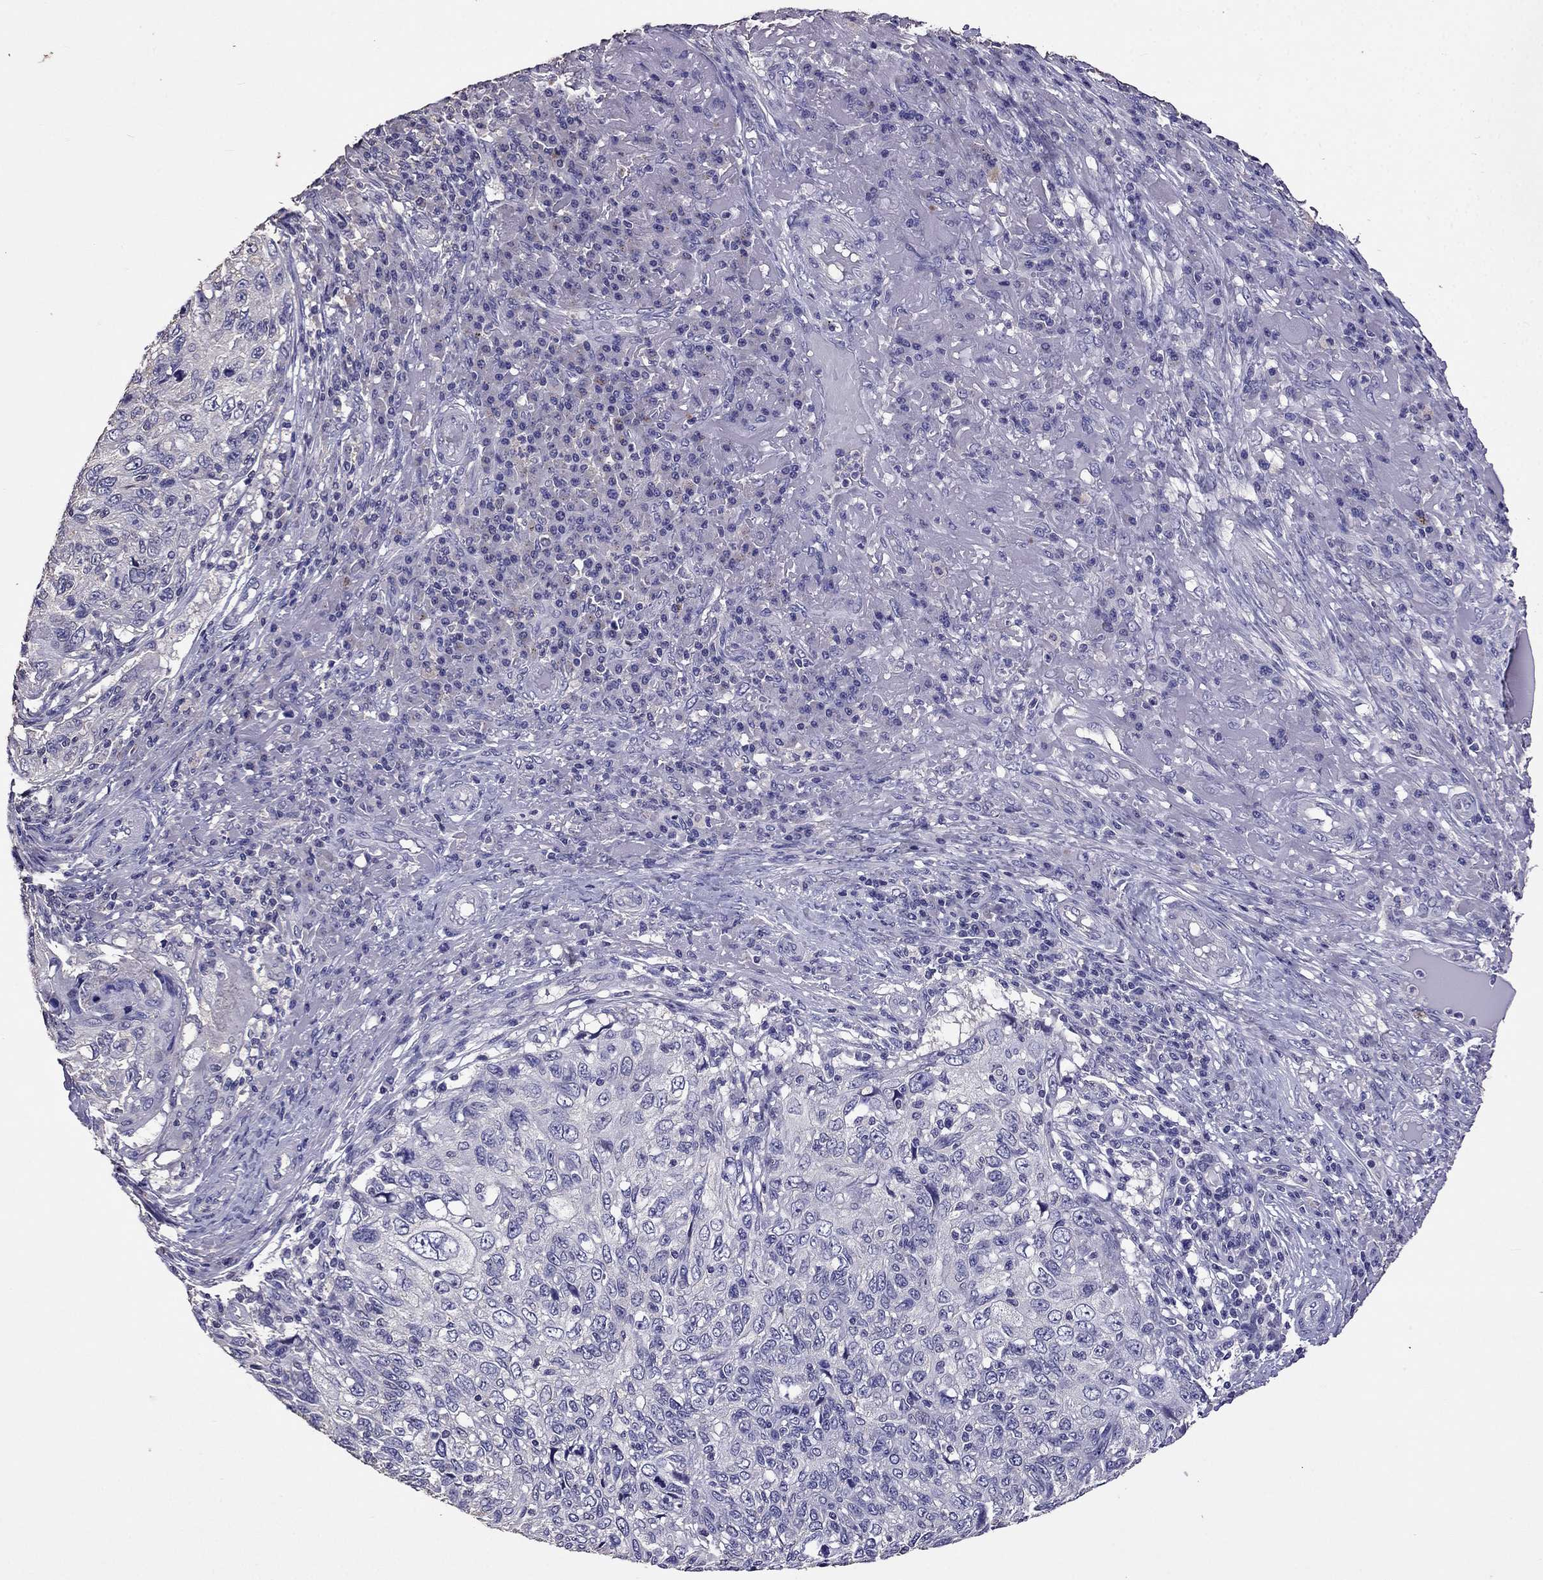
{"staining": {"intensity": "negative", "quantity": "none", "location": "none"}, "tissue": "skin cancer", "cell_type": "Tumor cells", "image_type": "cancer", "snomed": [{"axis": "morphology", "description": "Squamous cell carcinoma, NOS"}, {"axis": "topography", "description": "Skin"}], "caption": "Immunohistochemistry of squamous cell carcinoma (skin) demonstrates no staining in tumor cells.", "gene": "NKX3-1", "patient": {"sex": "male", "age": 92}}